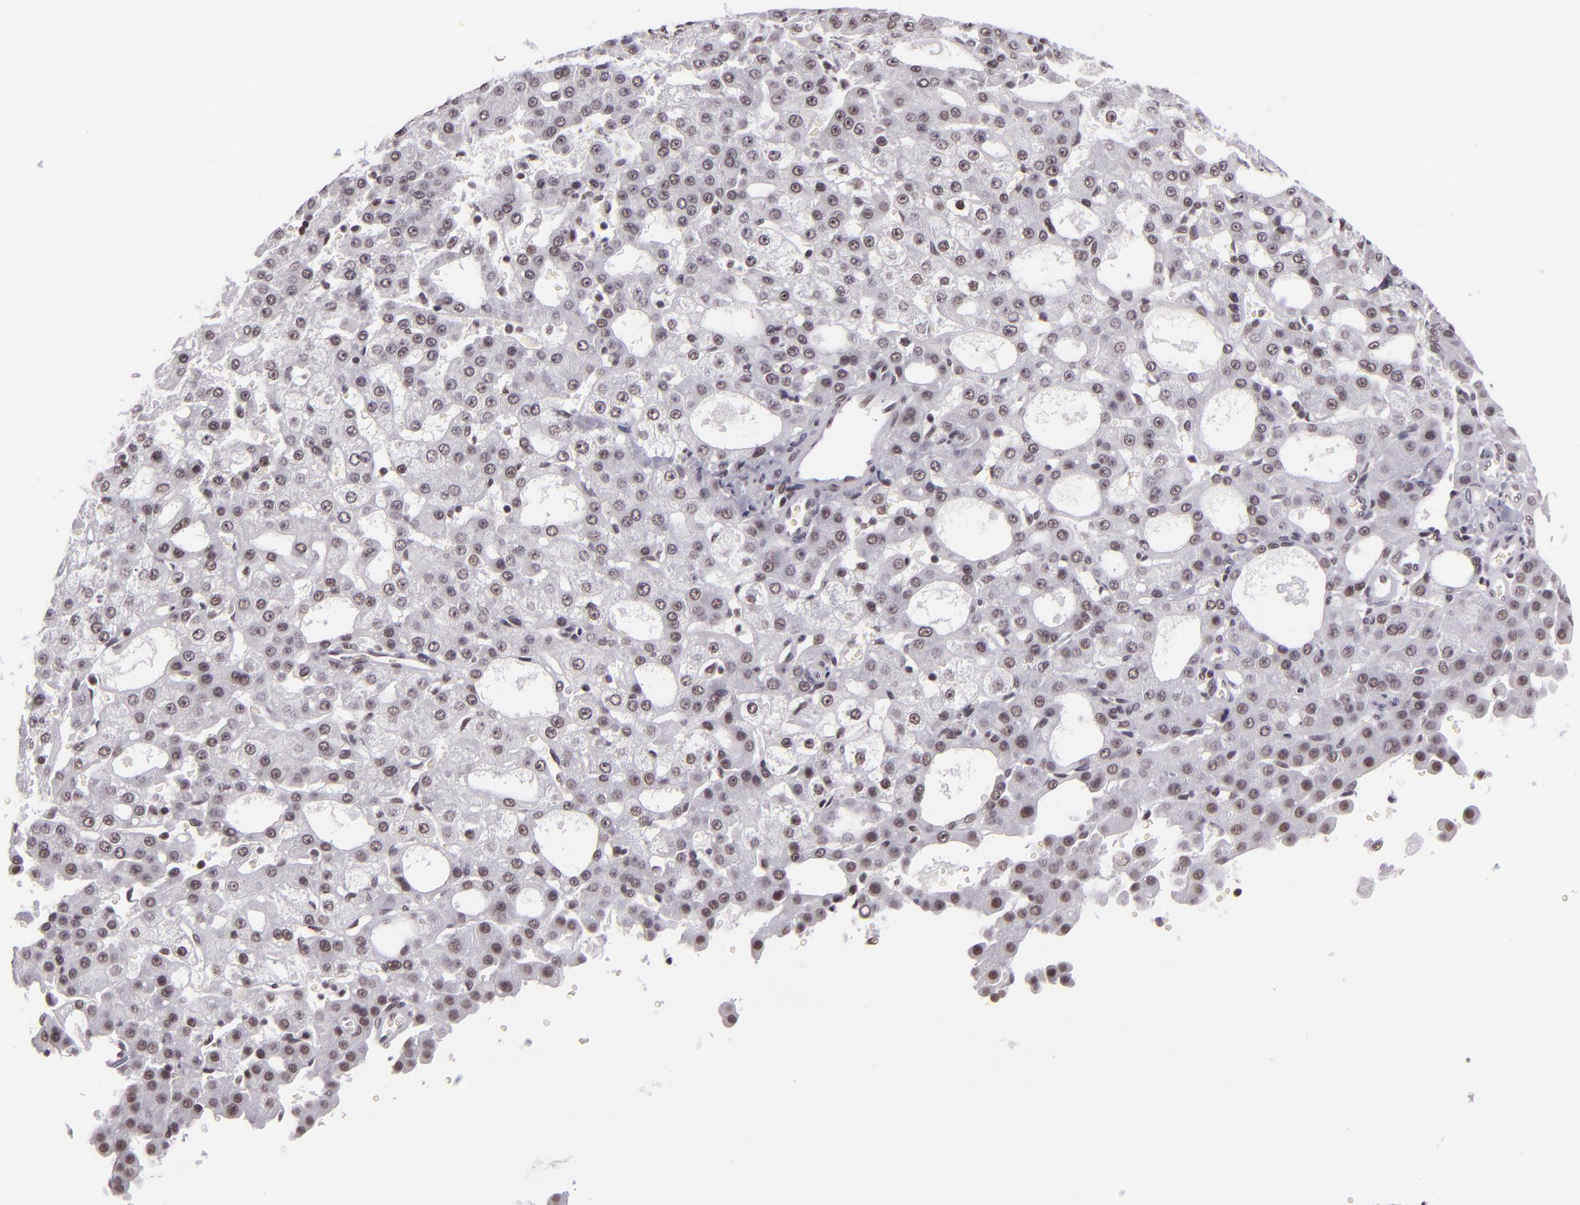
{"staining": {"intensity": "weak", "quantity": "25%-75%", "location": "nuclear"}, "tissue": "liver cancer", "cell_type": "Tumor cells", "image_type": "cancer", "snomed": [{"axis": "morphology", "description": "Carcinoma, Hepatocellular, NOS"}, {"axis": "topography", "description": "Liver"}], "caption": "Weak nuclear protein positivity is seen in about 25%-75% of tumor cells in hepatocellular carcinoma (liver).", "gene": "BRD8", "patient": {"sex": "male", "age": 47}}